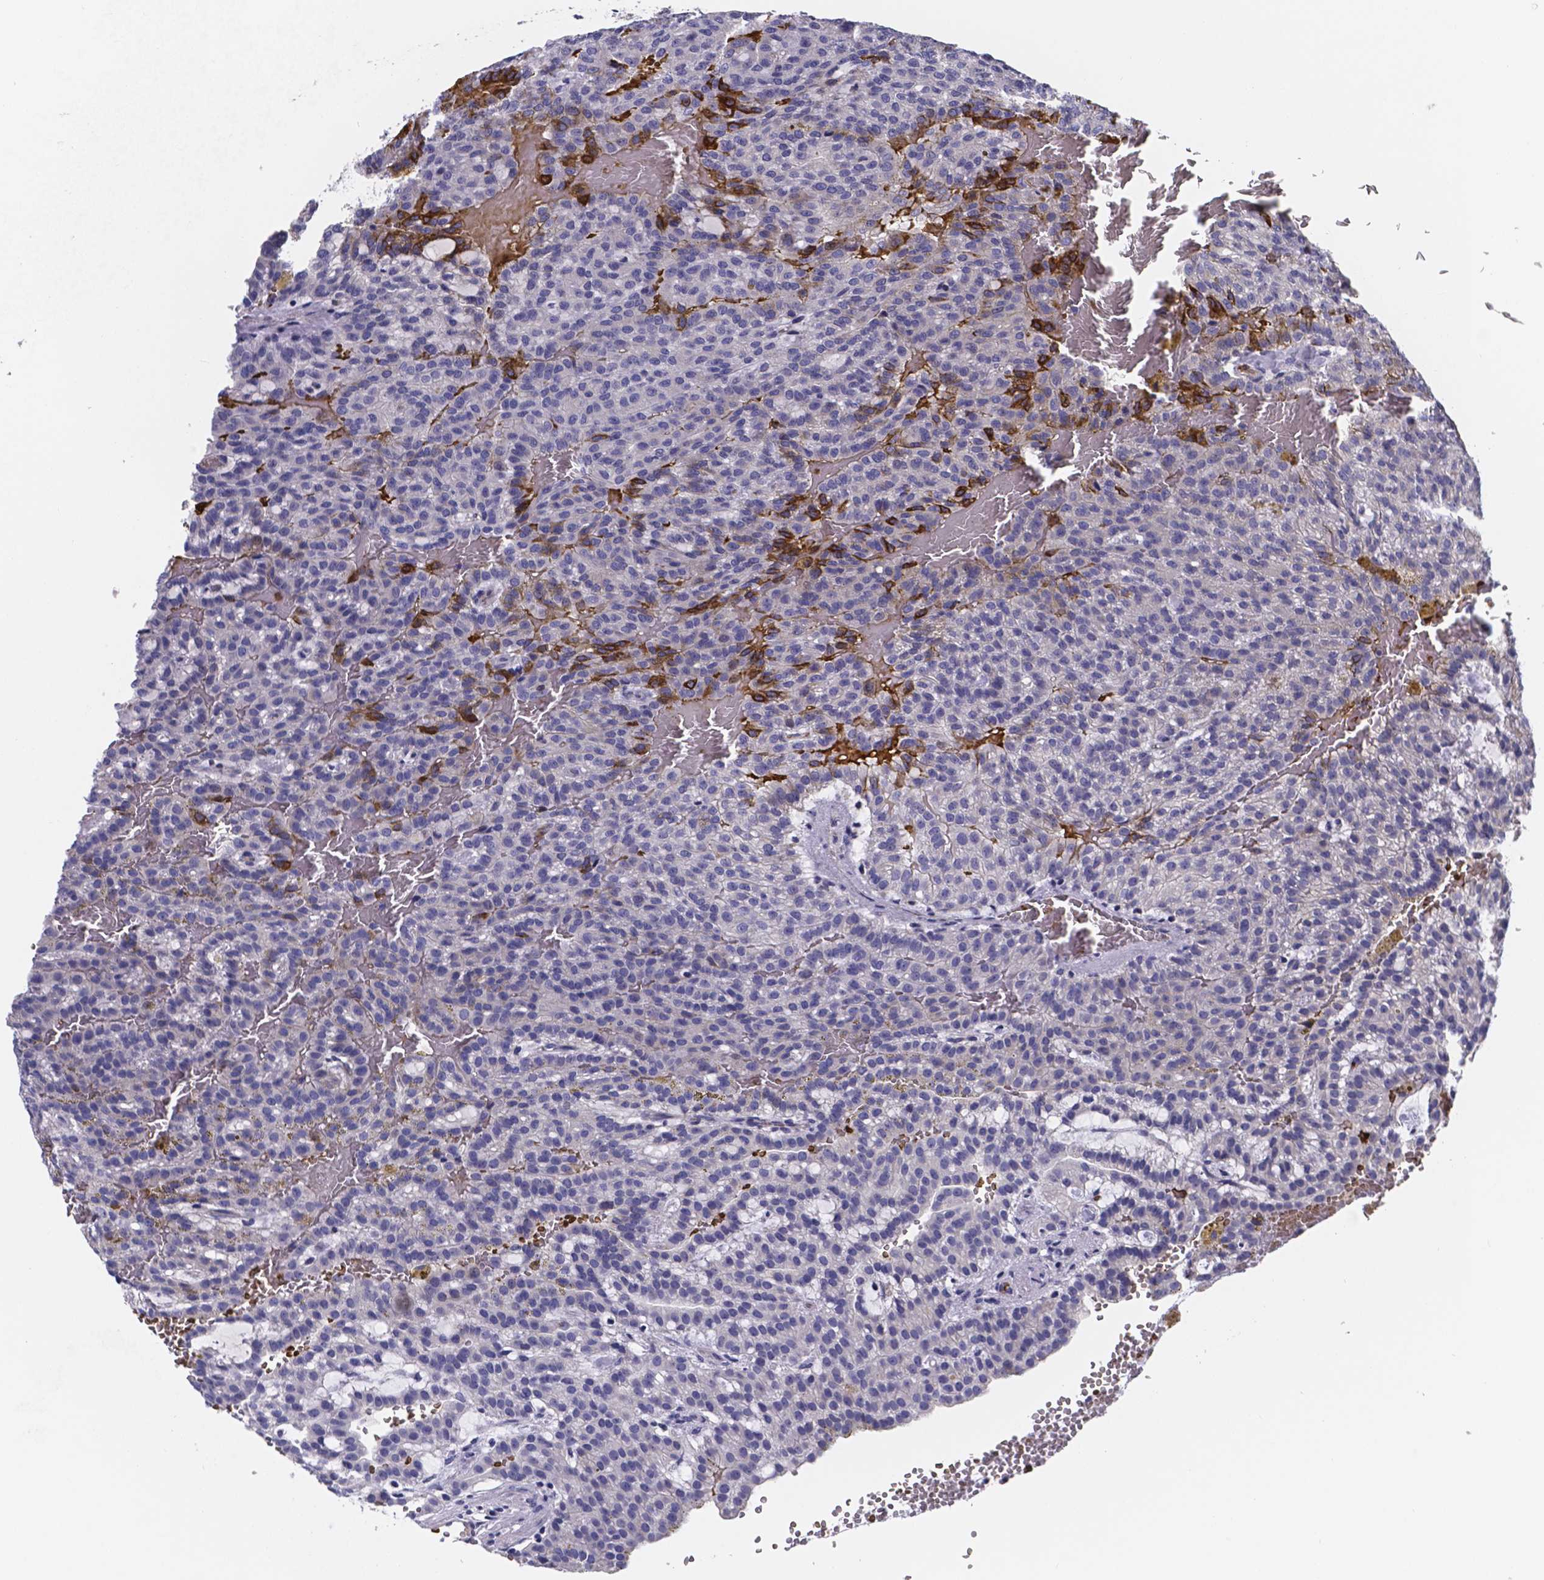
{"staining": {"intensity": "negative", "quantity": "none", "location": "none"}, "tissue": "renal cancer", "cell_type": "Tumor cells", "image_type": "cancer", "snomed": [{"axis": "morphology", "description": "Adenocarcinoma, NOS"}, {"axis": "topography", "description": "Kidney"}], "caption": "The micrograph demonstrates no significant staining in tumor cells of renal adenocarcinoma.", "gene": "GABRA3", "patient": {"sex": "male", "age": 63}}